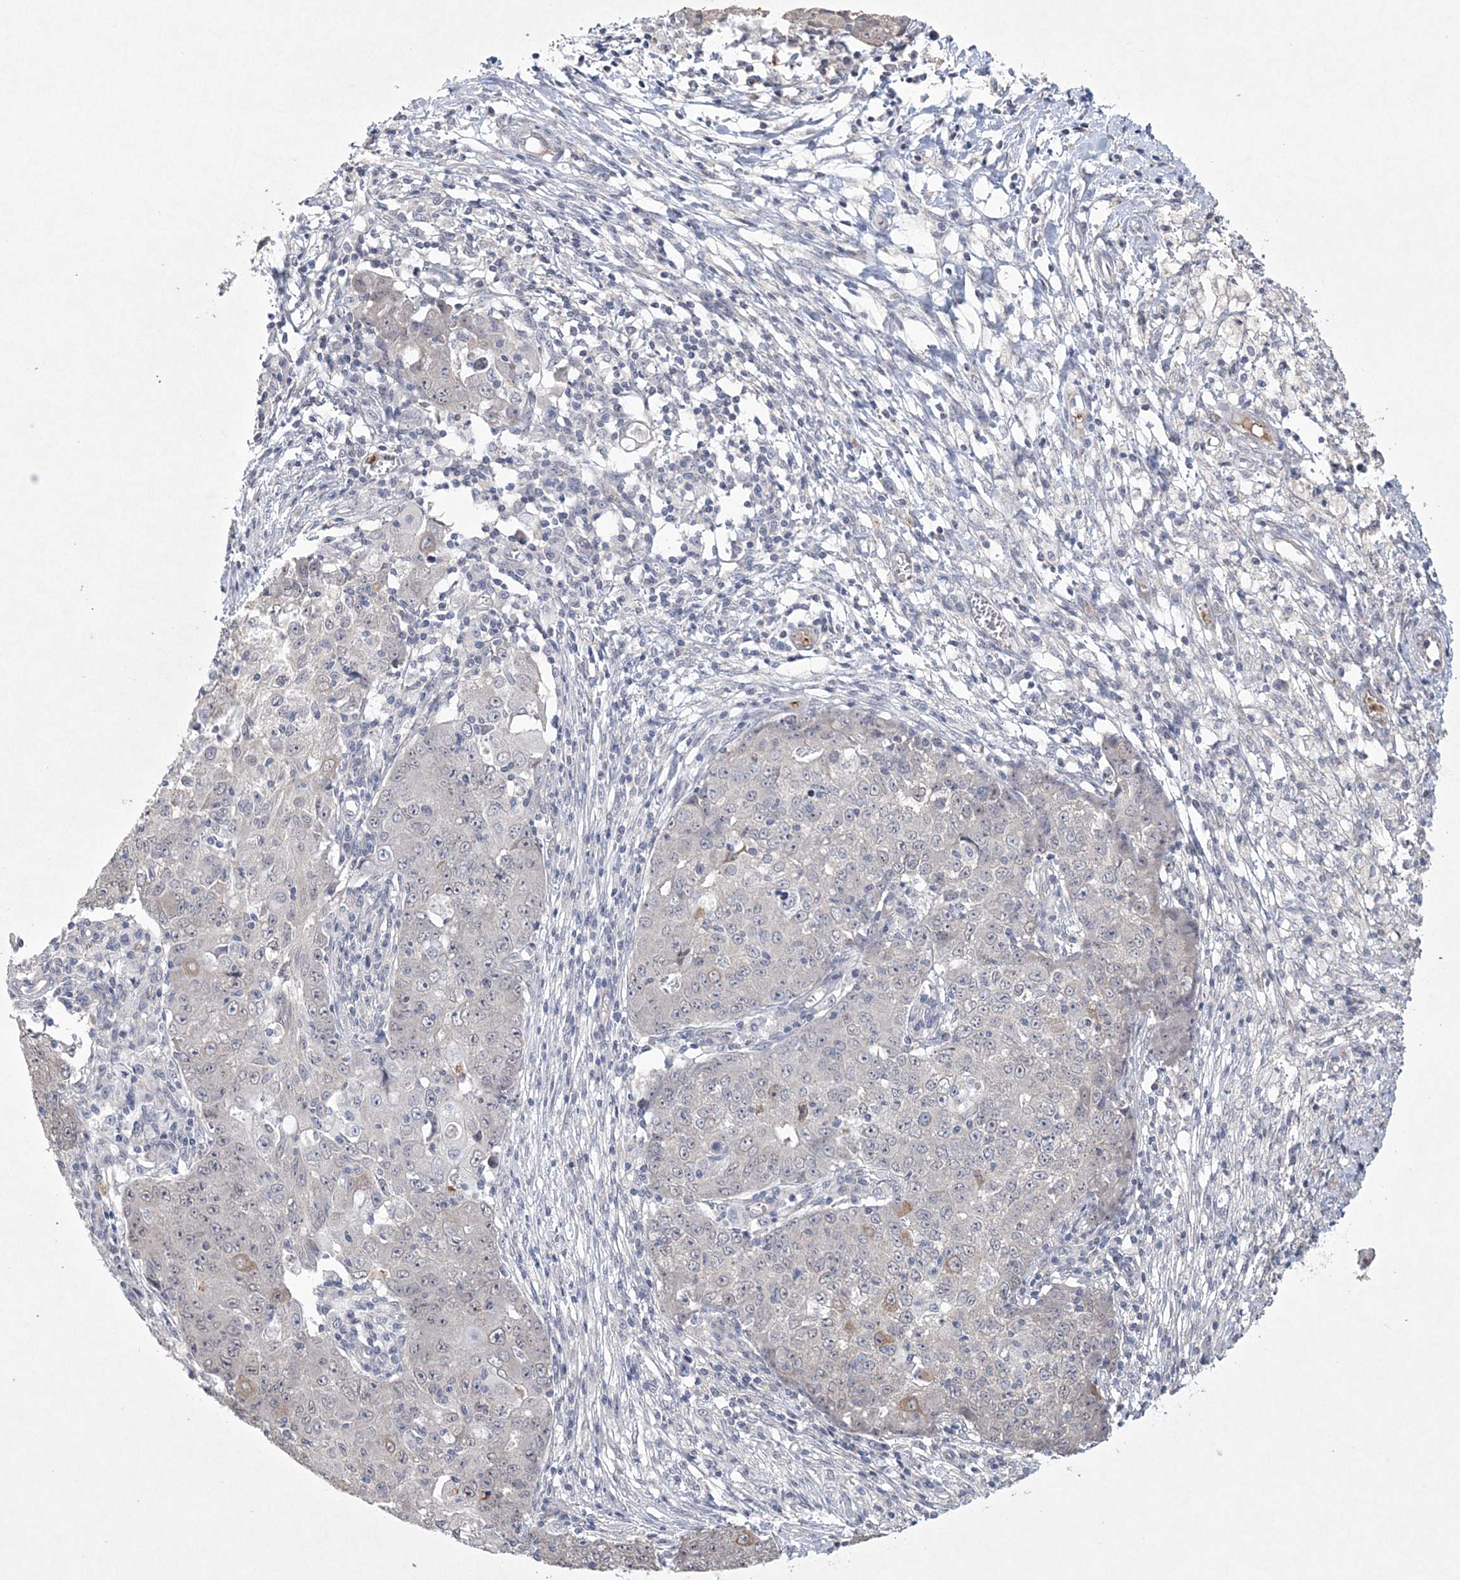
{"staining": {"intensity": "negative", "quantity": "none", "location": "none"}, "tissue": "ovarian cancer", "cell_type": "Tumor cells", "image_type": "cancer", "snomed": [{"axis": "morphology", "description": "Carcinoma, endometroid"}, {"axis": "topography", "description": "Ovary"}], "caption": "There is no significant staining in tumor cells of ovarian endometroid carcinoma.", "gene": "DPCD", "patient": {"sex": "female", "age": 42}}